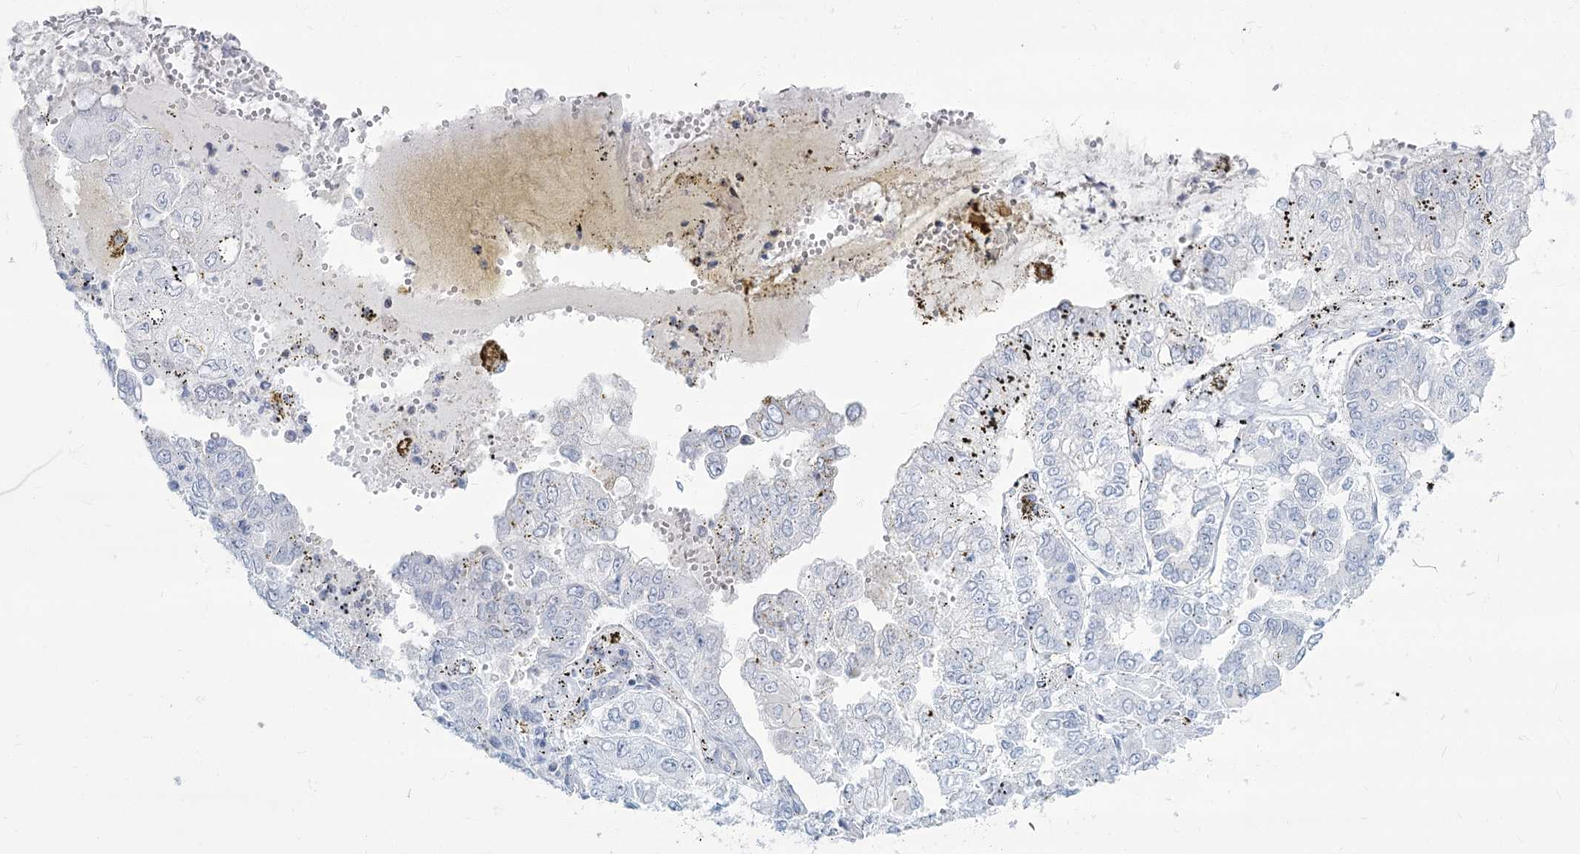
{"staining": {"intensity": "negative", "quantity": "none", "location": "none"}, "tissue": "stomach cancer", "cell_type": "Tumor cells", "image_type": "cancer", "snomed": [{"axis": "morphology", "description": "Adenocarcinoma, NOS"}, {"axis": "topography", "description": "Stomach"}], "caption": "IHC histopathology image of human adenocarcinoma (stomach) stained for a protein (brown), which displays no staining in tumor cells.", "gene": "SLC6A19", "patient": {"sex": "male", "age": 76}}